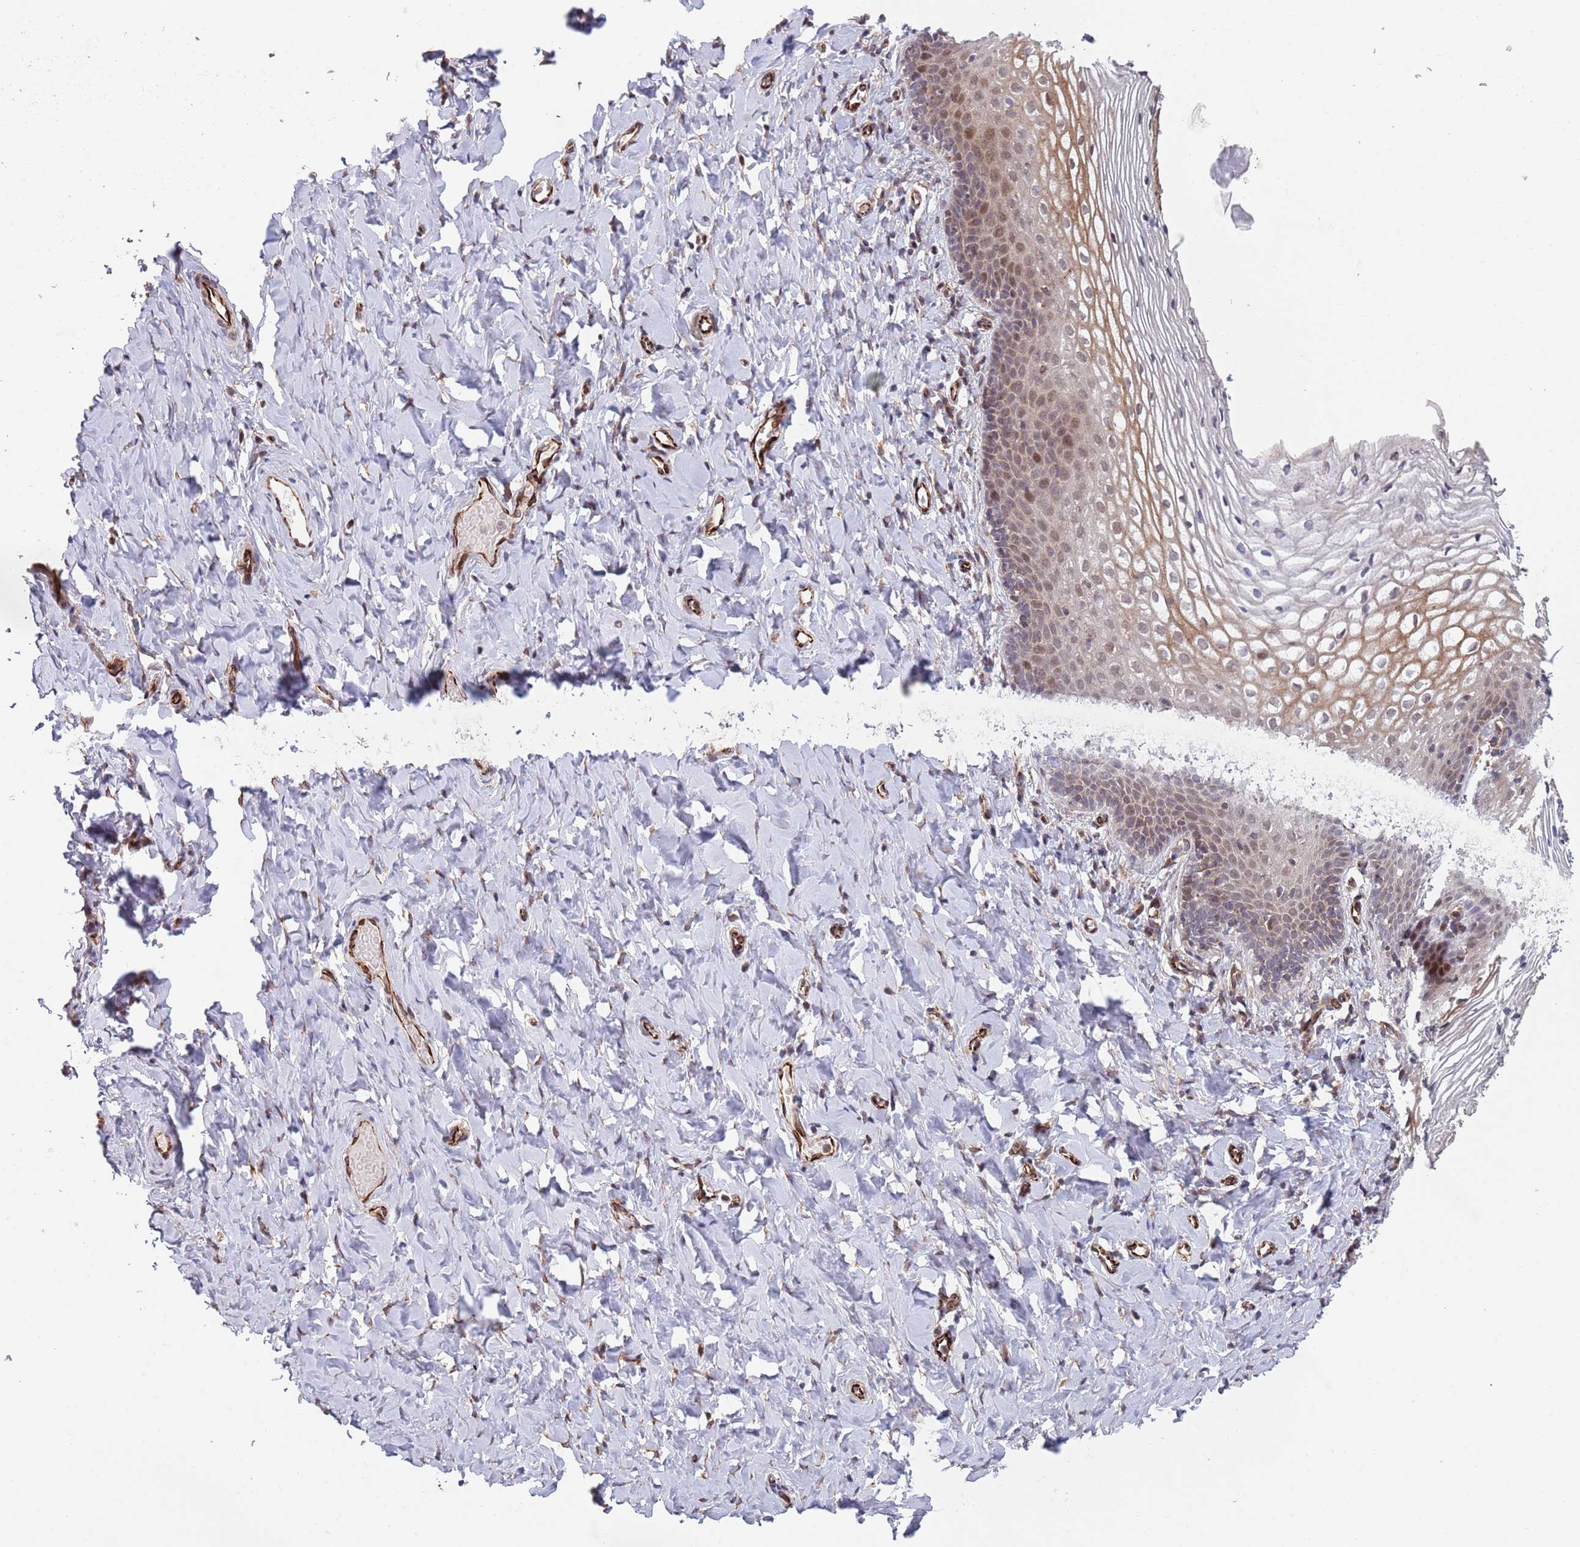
{"staining": {"intensity": "strong", "quantity": "25%-75%", "location": "cytoplasmic/membranous,nuclear"}, "tissue": "vagina", "cell_type": "Squamous epithelial cells", "image_type": "normal", "snomed": [{"axis": "morphology", "description": "Normal tissue, NOS"}, {"axis": "topography", "description": "Vagina"}], "caption": "Immunohistochemical staining of unremarkable human vagina reveals strong cytoplasmic/membranous,nuclear protein expression in approximately 25%-75% of squamous epithelial cells.", "gene": "CHD9", "patient": {"sex": "female", "age": 60}}